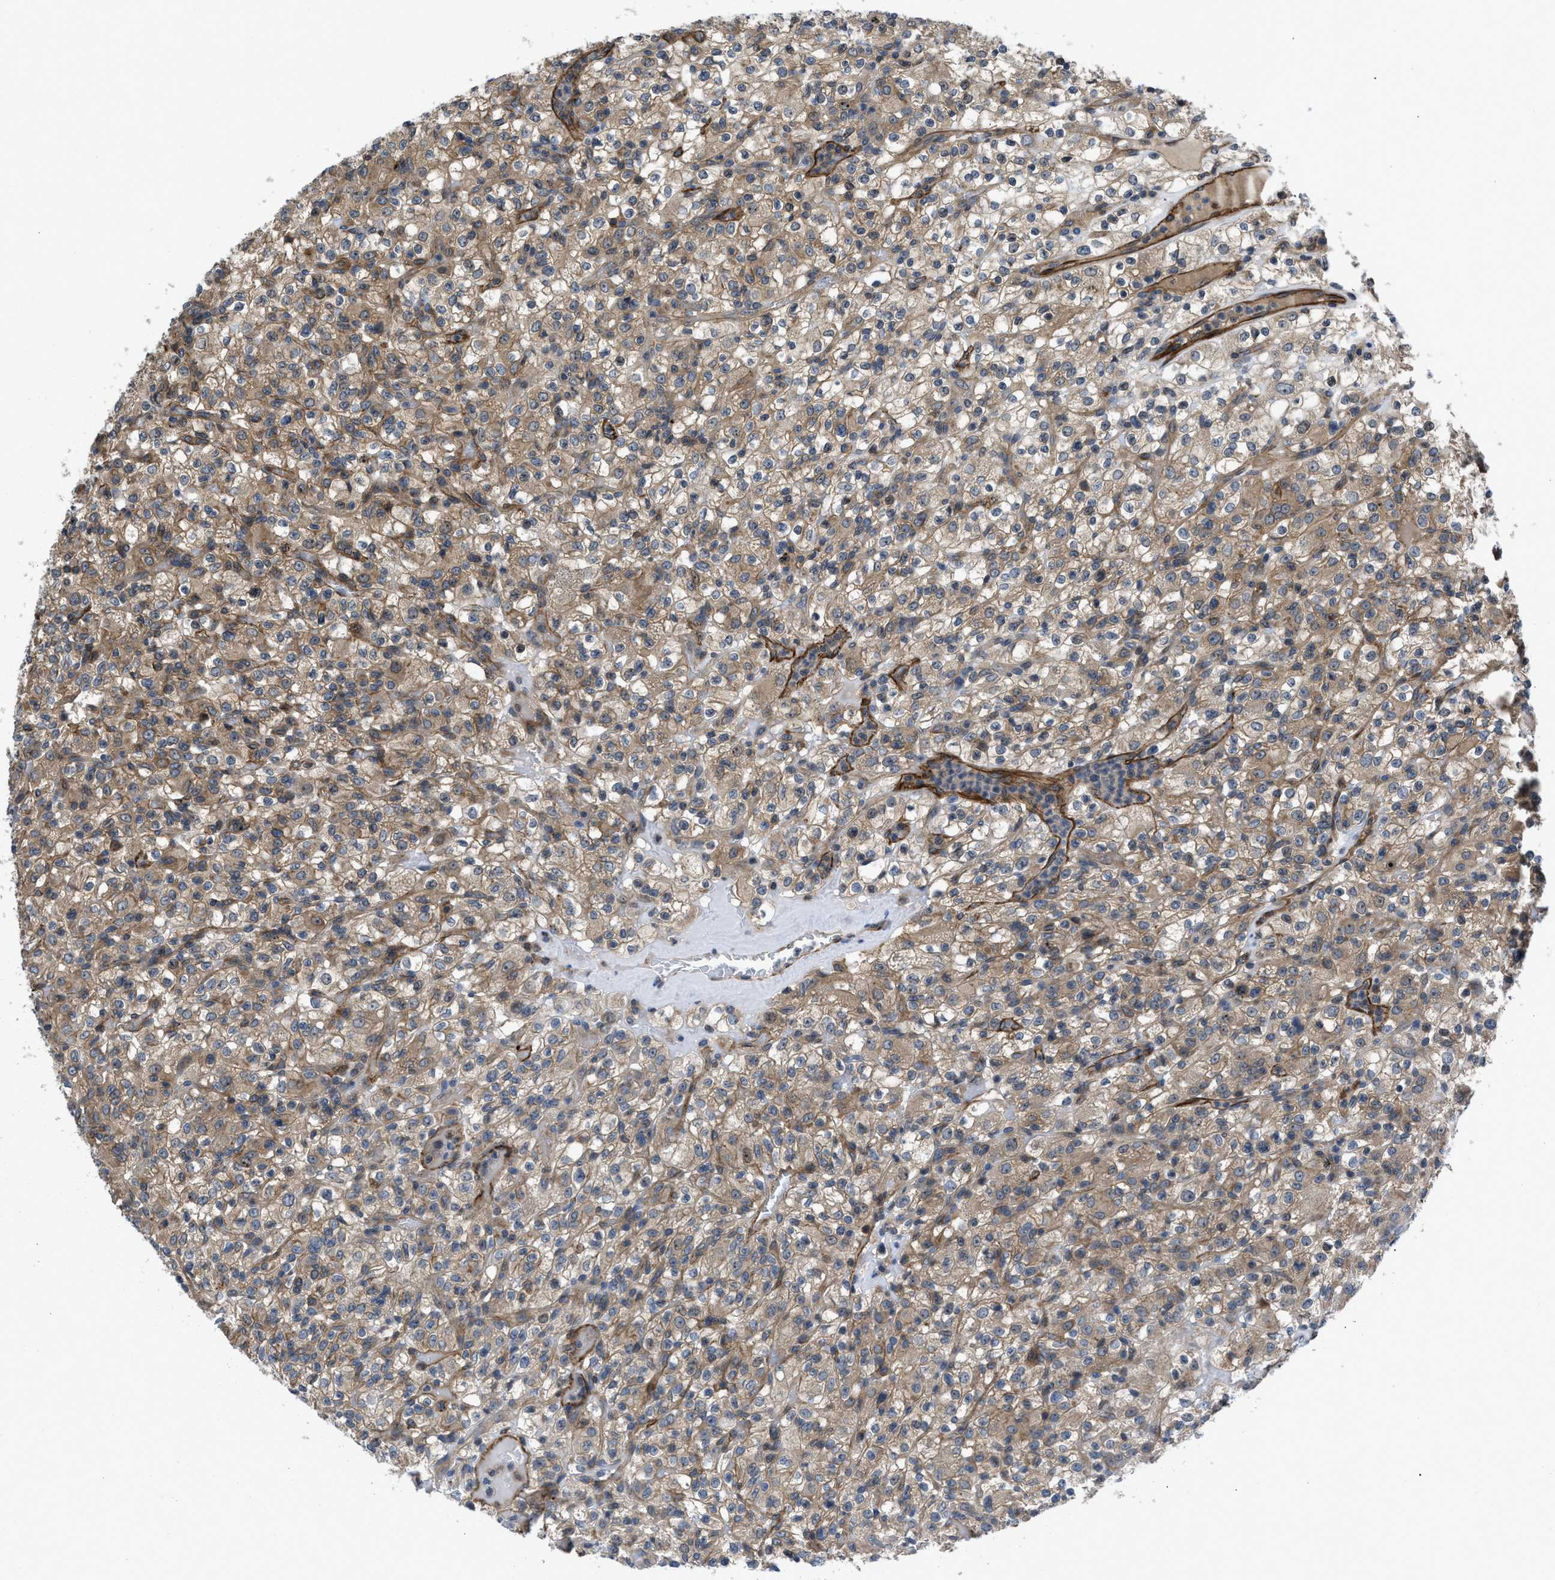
{"staining": {"intensity": "moderate", "quantity": ">75%", "location": "cytoplasmic/membranous"}, "tissue": "renal cancer", "cell_type": "Tumor cells", "image_type": "cancer", "snomed": [{"axis": "morphology", "description": "Normal tissue, NOS"}, {"axis": "morphology", "description": "Adenocarcinoma, NOS"}, {"axis": "topography", "description": "Kidney"}], "caption": "Tumor cells demonstrate moderate cytoplasmic/membranous positivity in about >75% of cells in renal cancer. (brown staining indicates protein expression, while blue staining denotes nuclei).", "gene": "GPATCH2L", "patient": {"sex": "female", "age": 72}}